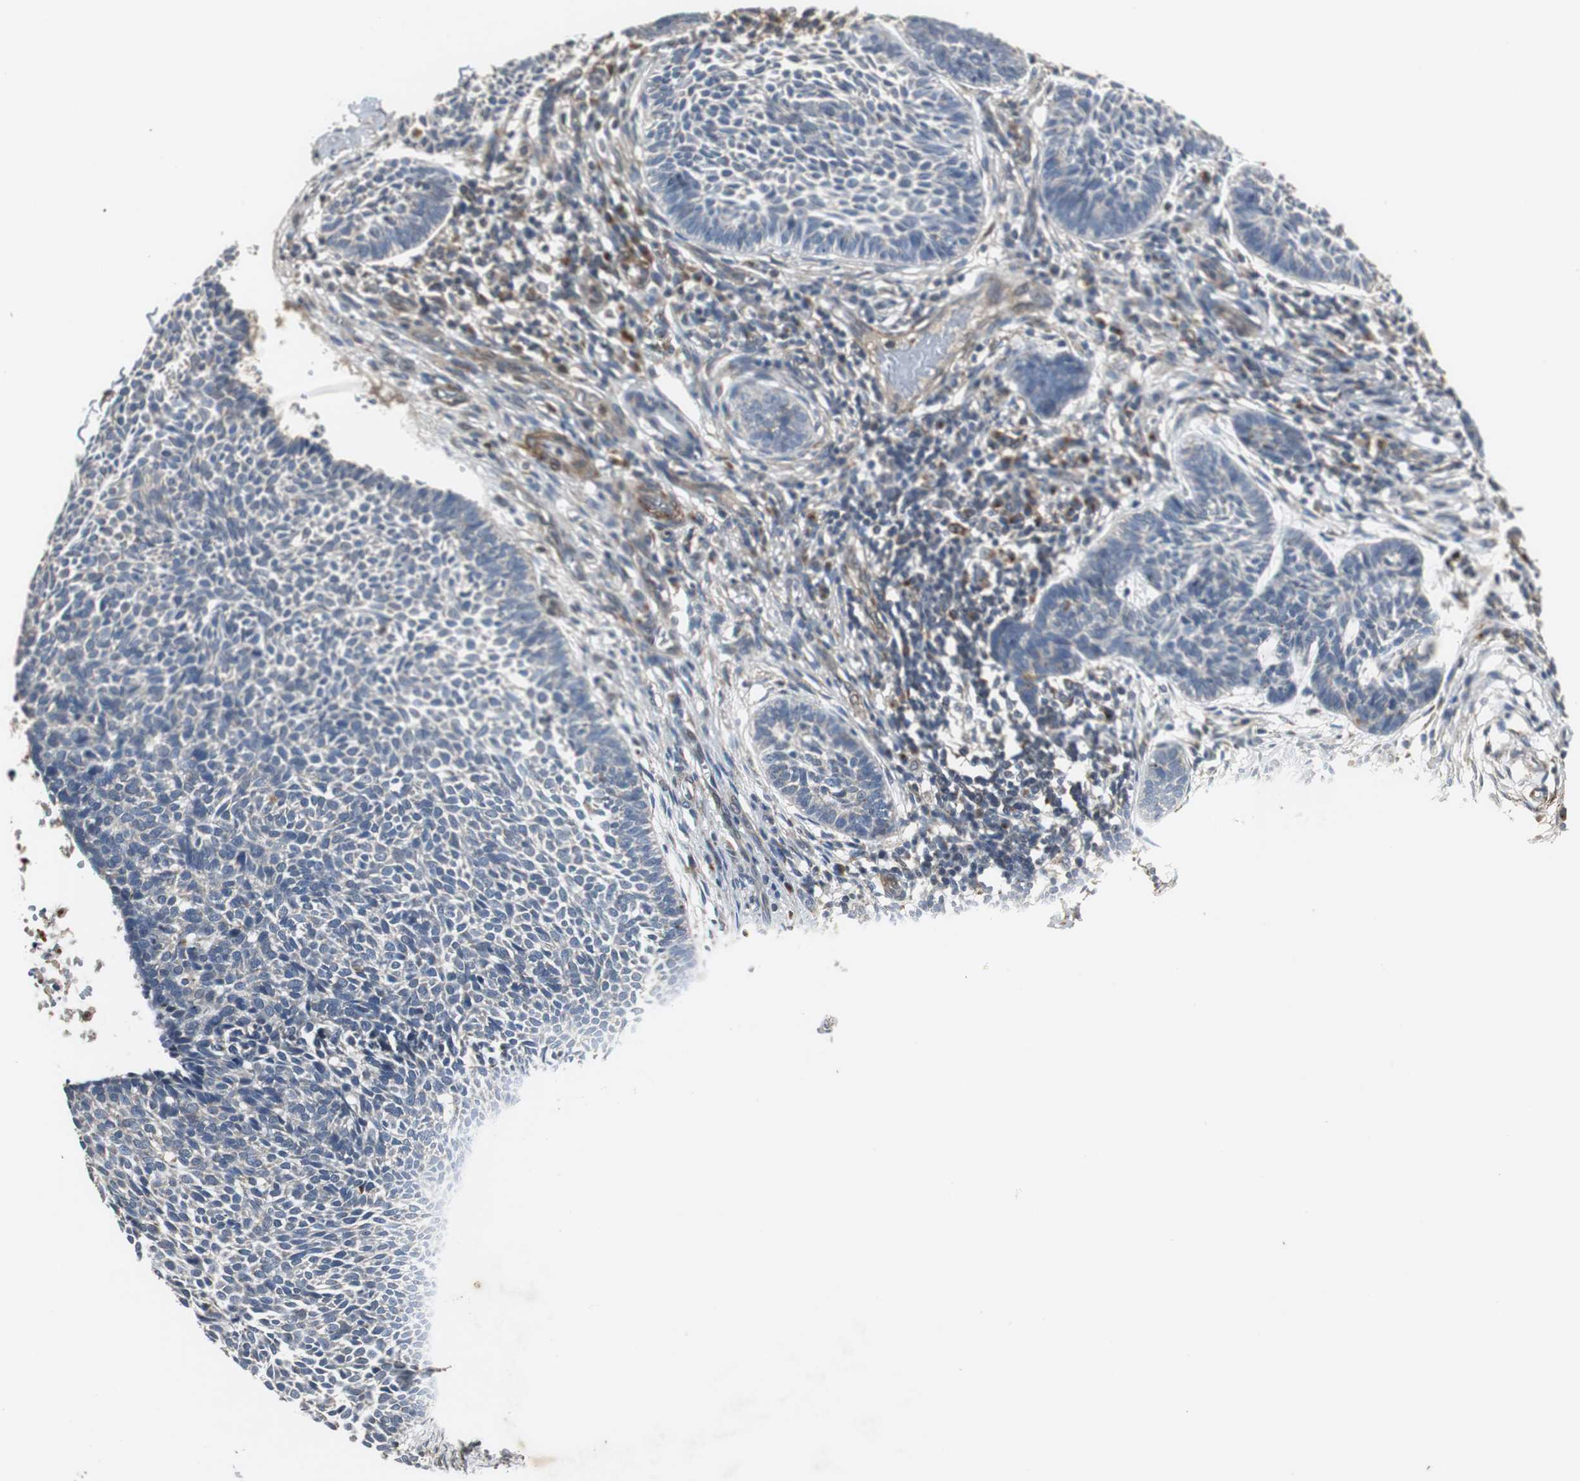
{"staining": {"intensity": "weak", "quantity": "25%-75%", "location": "cytoplasmic/membranous"}, "tissue": "skin cancer", "cell_type": "Tumor cells", "image_type": "cancer", "snomed": [{"axis": "morphology", "description": "Normal tissue, NOS"}, {"axis": "morphology", "description": "Basal cell carcinoma"}, {"axis": "topography", "description": "Skin"}], "caption": "Immunohistochemical staining of human skin cancer reveals weak cytoplasmic/membranous protein expression in approximately 25%-75% of tumor cells.", "gene": "JTB", "patient": {"sex": "male", "age": 87}}